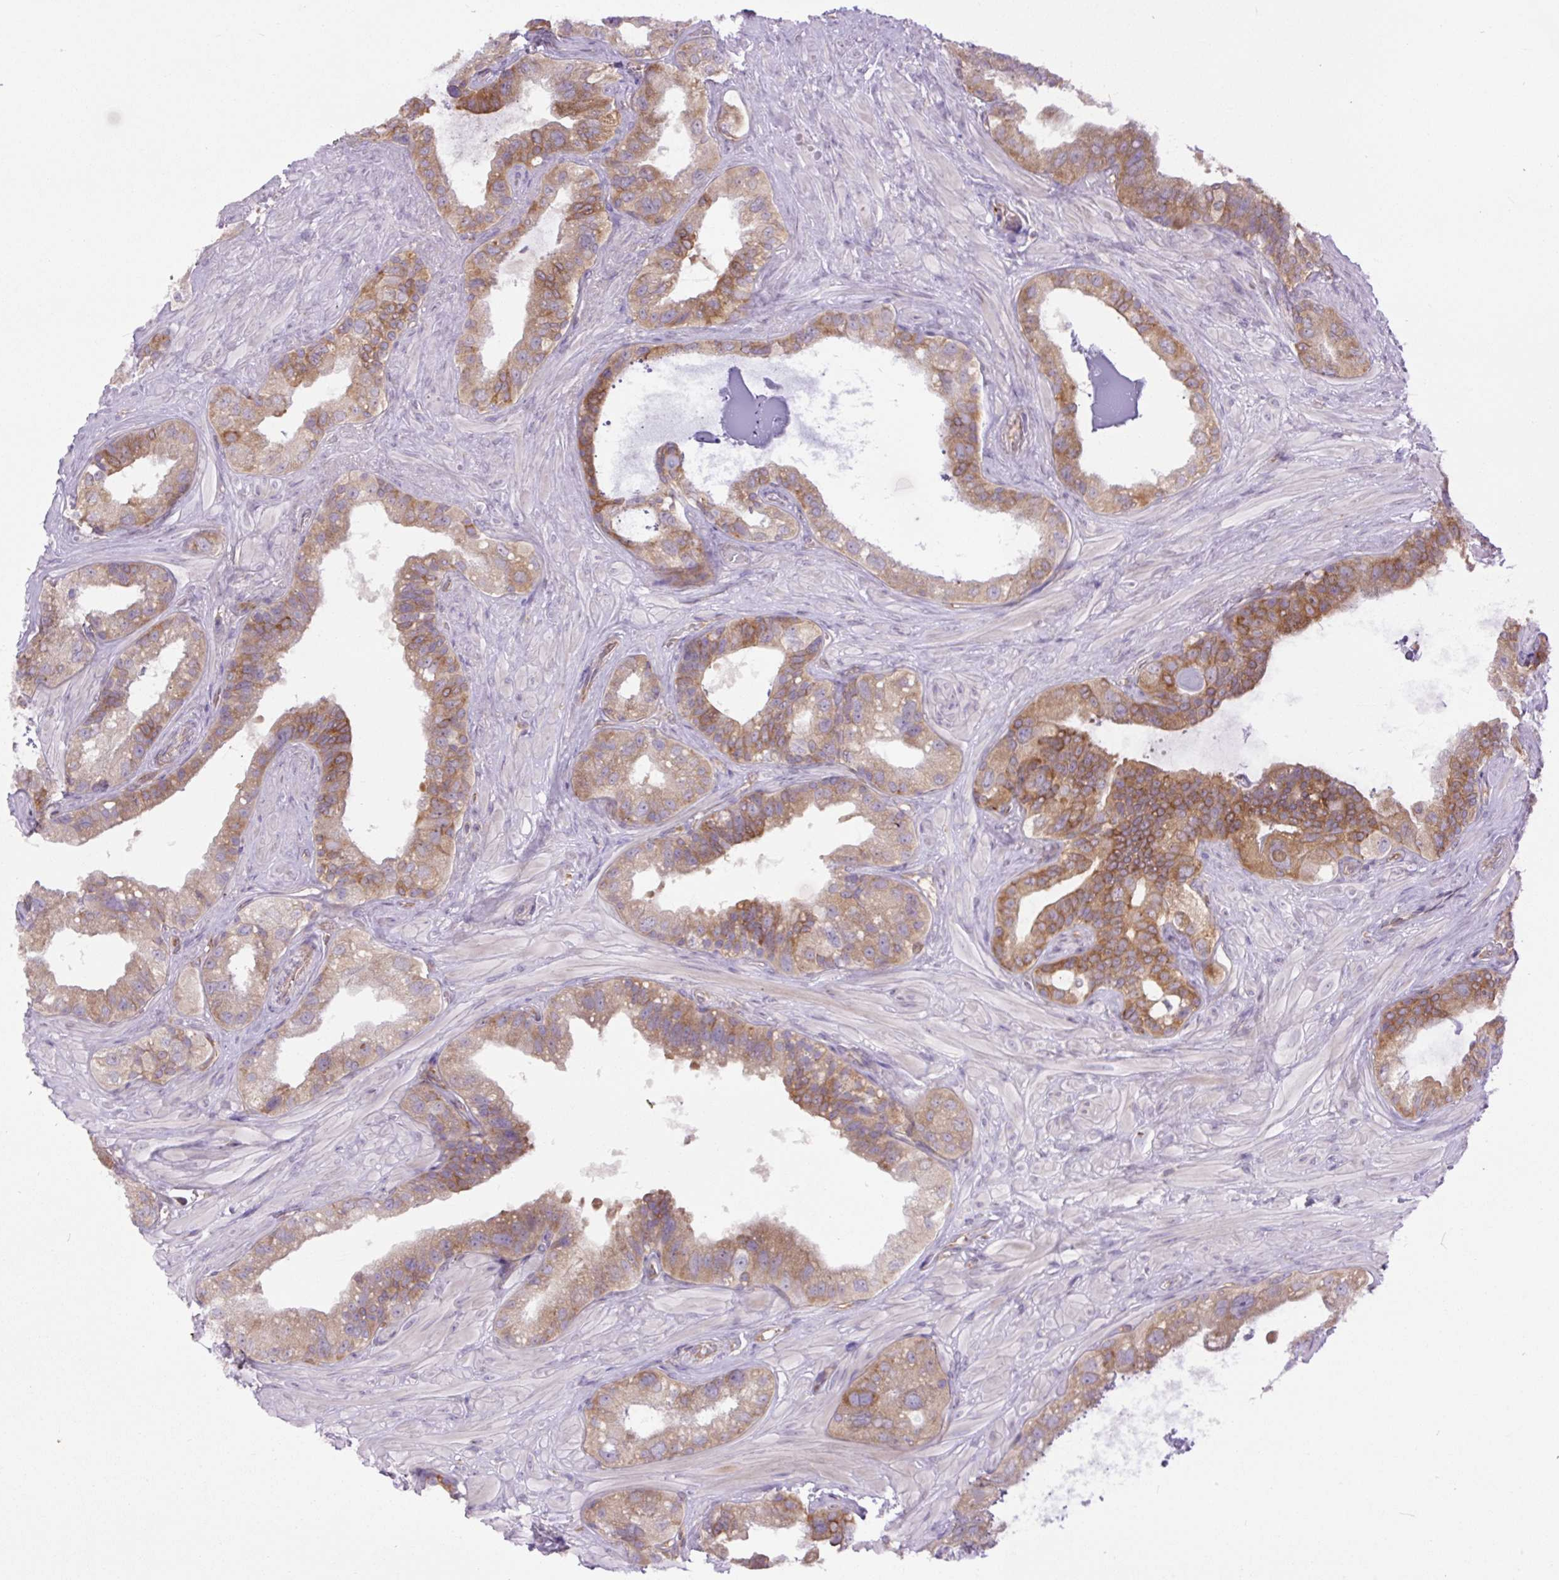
{"staining": {"intensity": "moderate", "quantity": ">75%", "location": "cytoplasmic/membranous"}, "tissue": "seminal vesicle", "cell_type": "Glandular cells", "image_type": "normal", "snomed": [{"axis": "morphology", "description": "Normal tissue, NOS"}, {"axis": "topography", "description": "Seminal veicle"}, {"axis": "topography", "description": "Peripheral nerve tissue"}], "caption": "Immunohistochemistry (IHC) (DAB) staining of normal human seminal vesicle shows moderate cytoplasmic/membranous protein expression in approximately >75% of glandular cells. (brown staining indicates protein expression, while blue staining denotes nuclei).", "gene": "MINK1", "patient": {"sex": "male", "age": 76}}